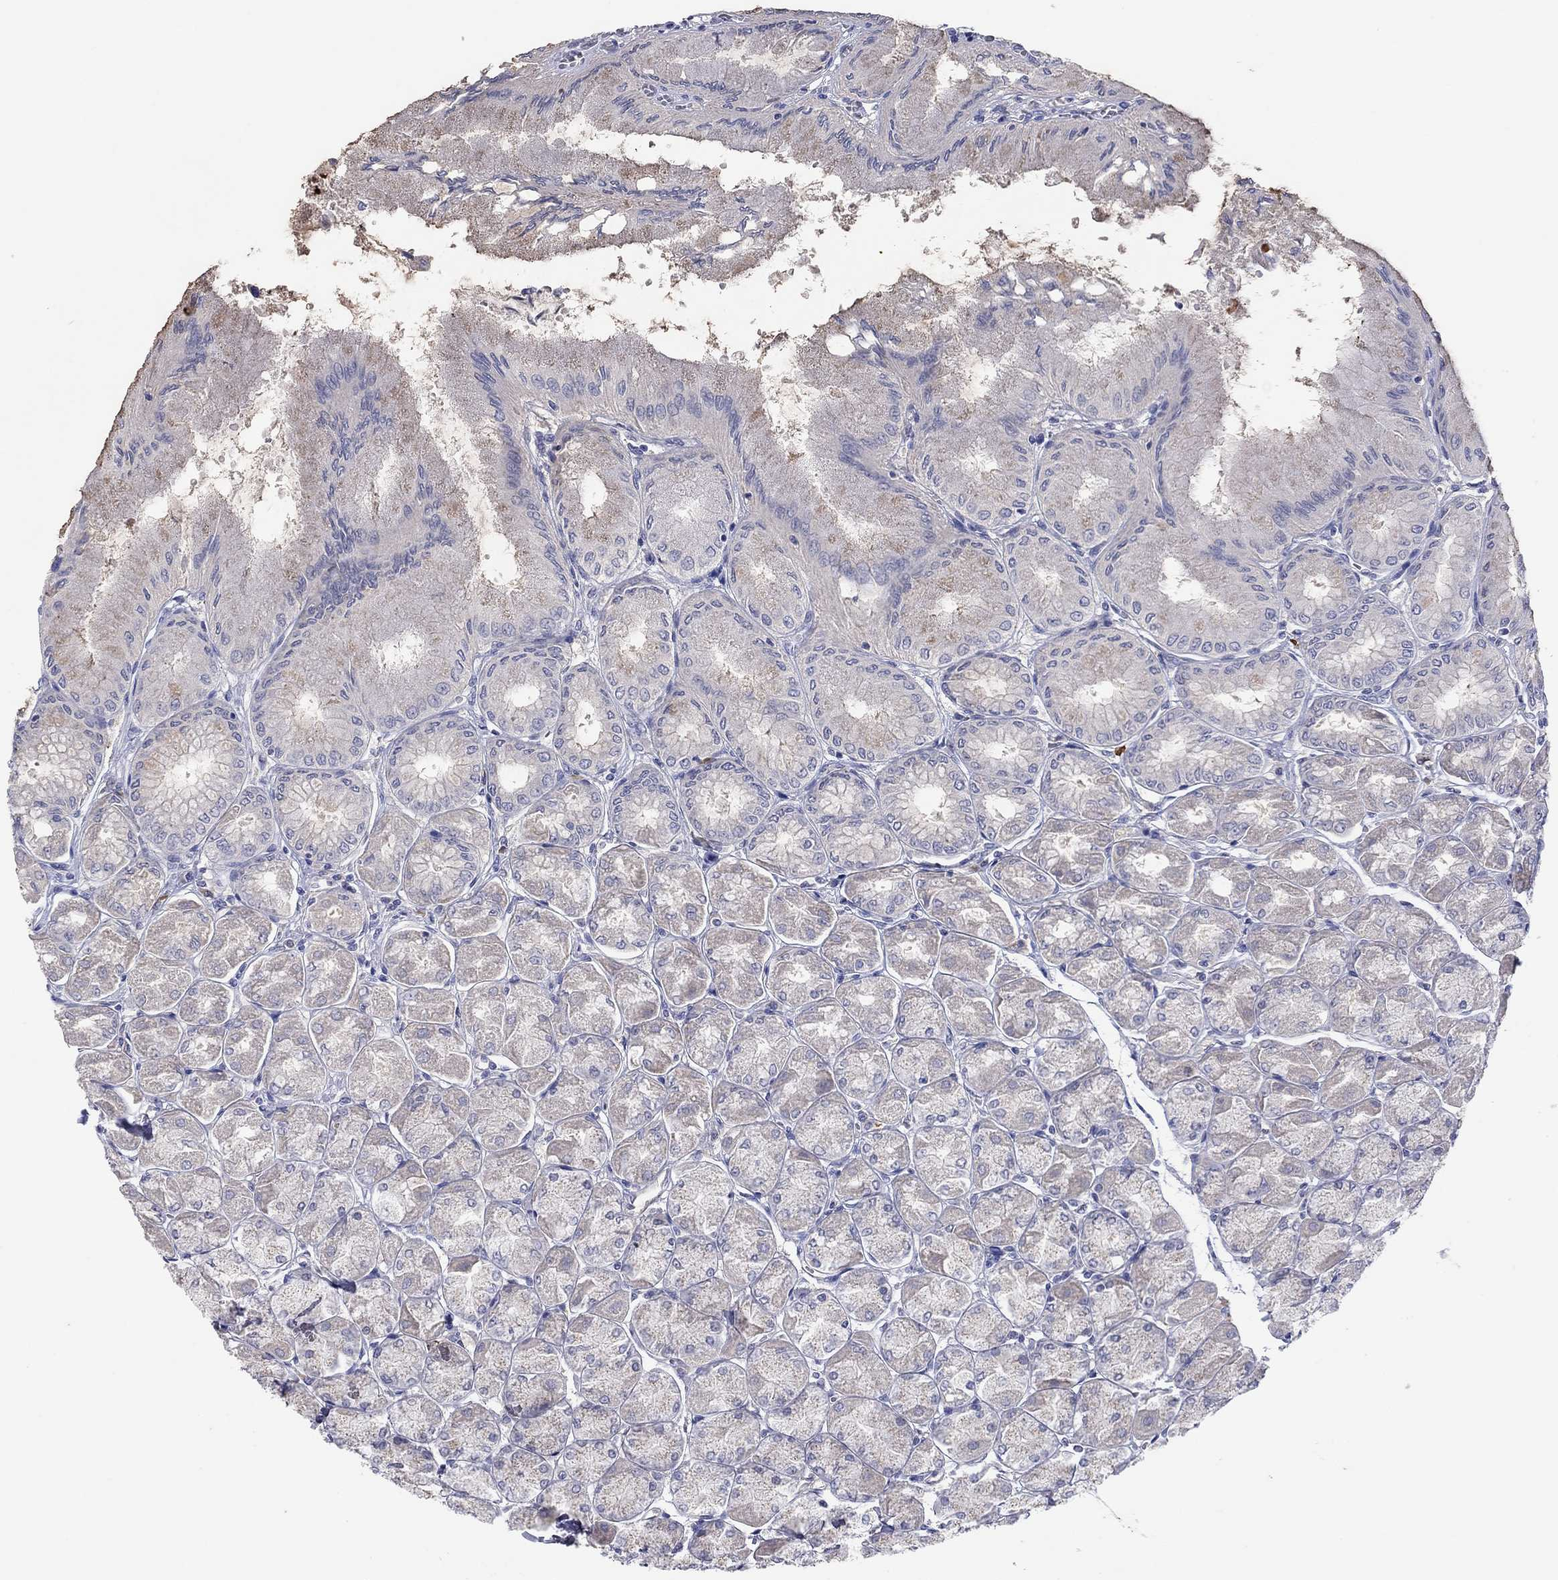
{"staining": {"intensity": "weak", "quantity": "<25%", "location": "cytoplasmic/membranous"}, "tissue": "stomach", "cell_type": "Glandular cells", "image_type": "normal", "snomed": [{"axis": "morphology", "description": "Normal tissue, NOS"}, {"axis": "topography", "description": "Stomach, upper"}], "caption": "An immunohistochemistry (IHC) histopathology image of normal stomach is shown. There is no staining in glandular cells of stomach.", "gene": "PLCL2", "patient": {"sex": "male", "age": 60}}